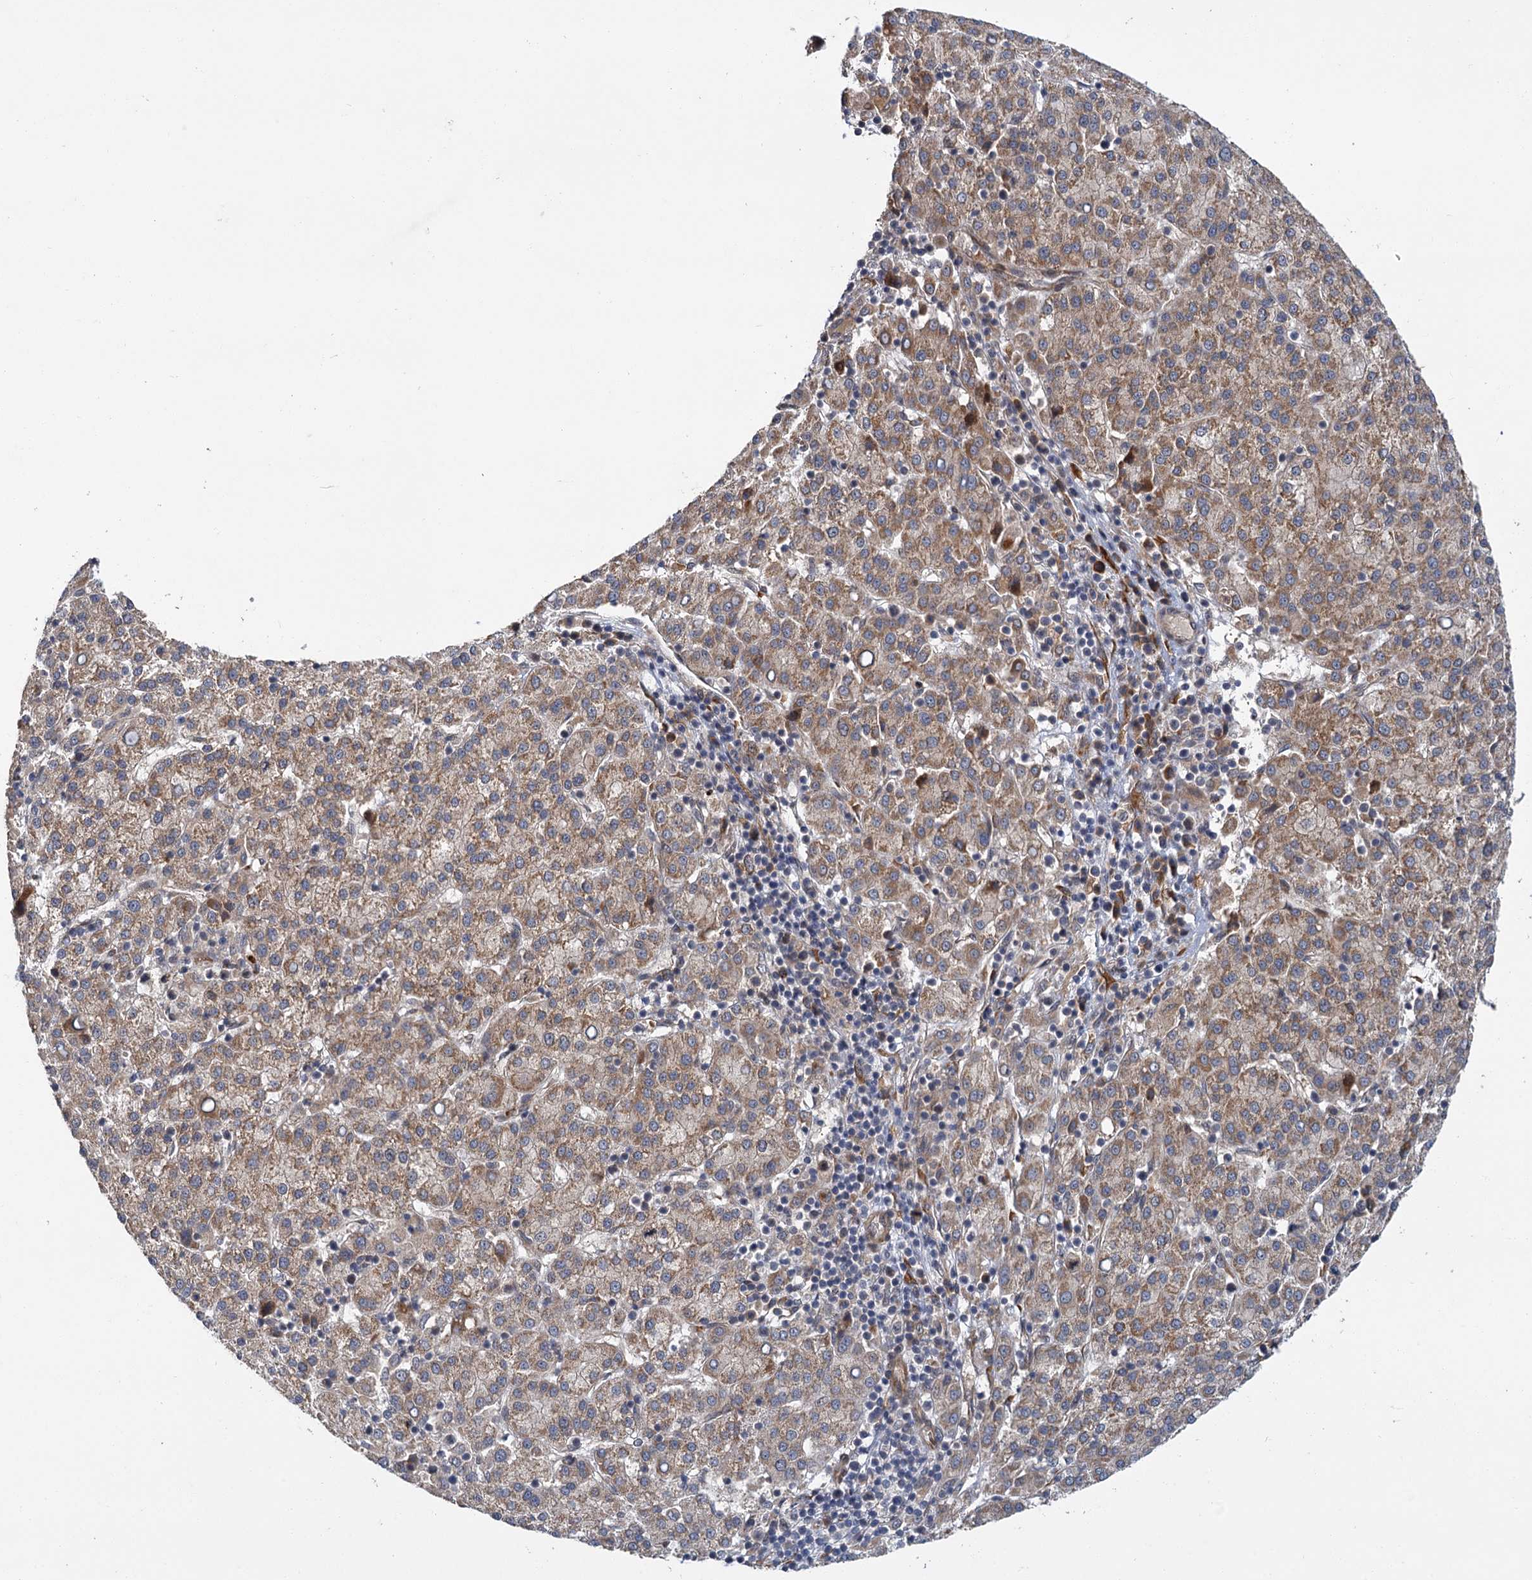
{"staining": {"intensity": "strong", "quantity": "25%-75%", "location": "cytoplasmic/membranous"}, "tissue": "liver cancer", "cell_type": "Tumor cells", "image_type": "cancer", "snomed": [{"axis": "morphology", "description": "Carcinoma, Hepatocellular, NOS"}, {"axis": "topography", "description": "Liver"}], "caption": "IHC (DAB (3,3'-diaminobenzidine)) staining of hepatocellular carcinoma (liver) demonstrates strong cytoplasmic/membranous protein expression in about 25%-75% of tumor cells.", "gene": "APBA2", "patient": {"sex": "female", "age": 58}}